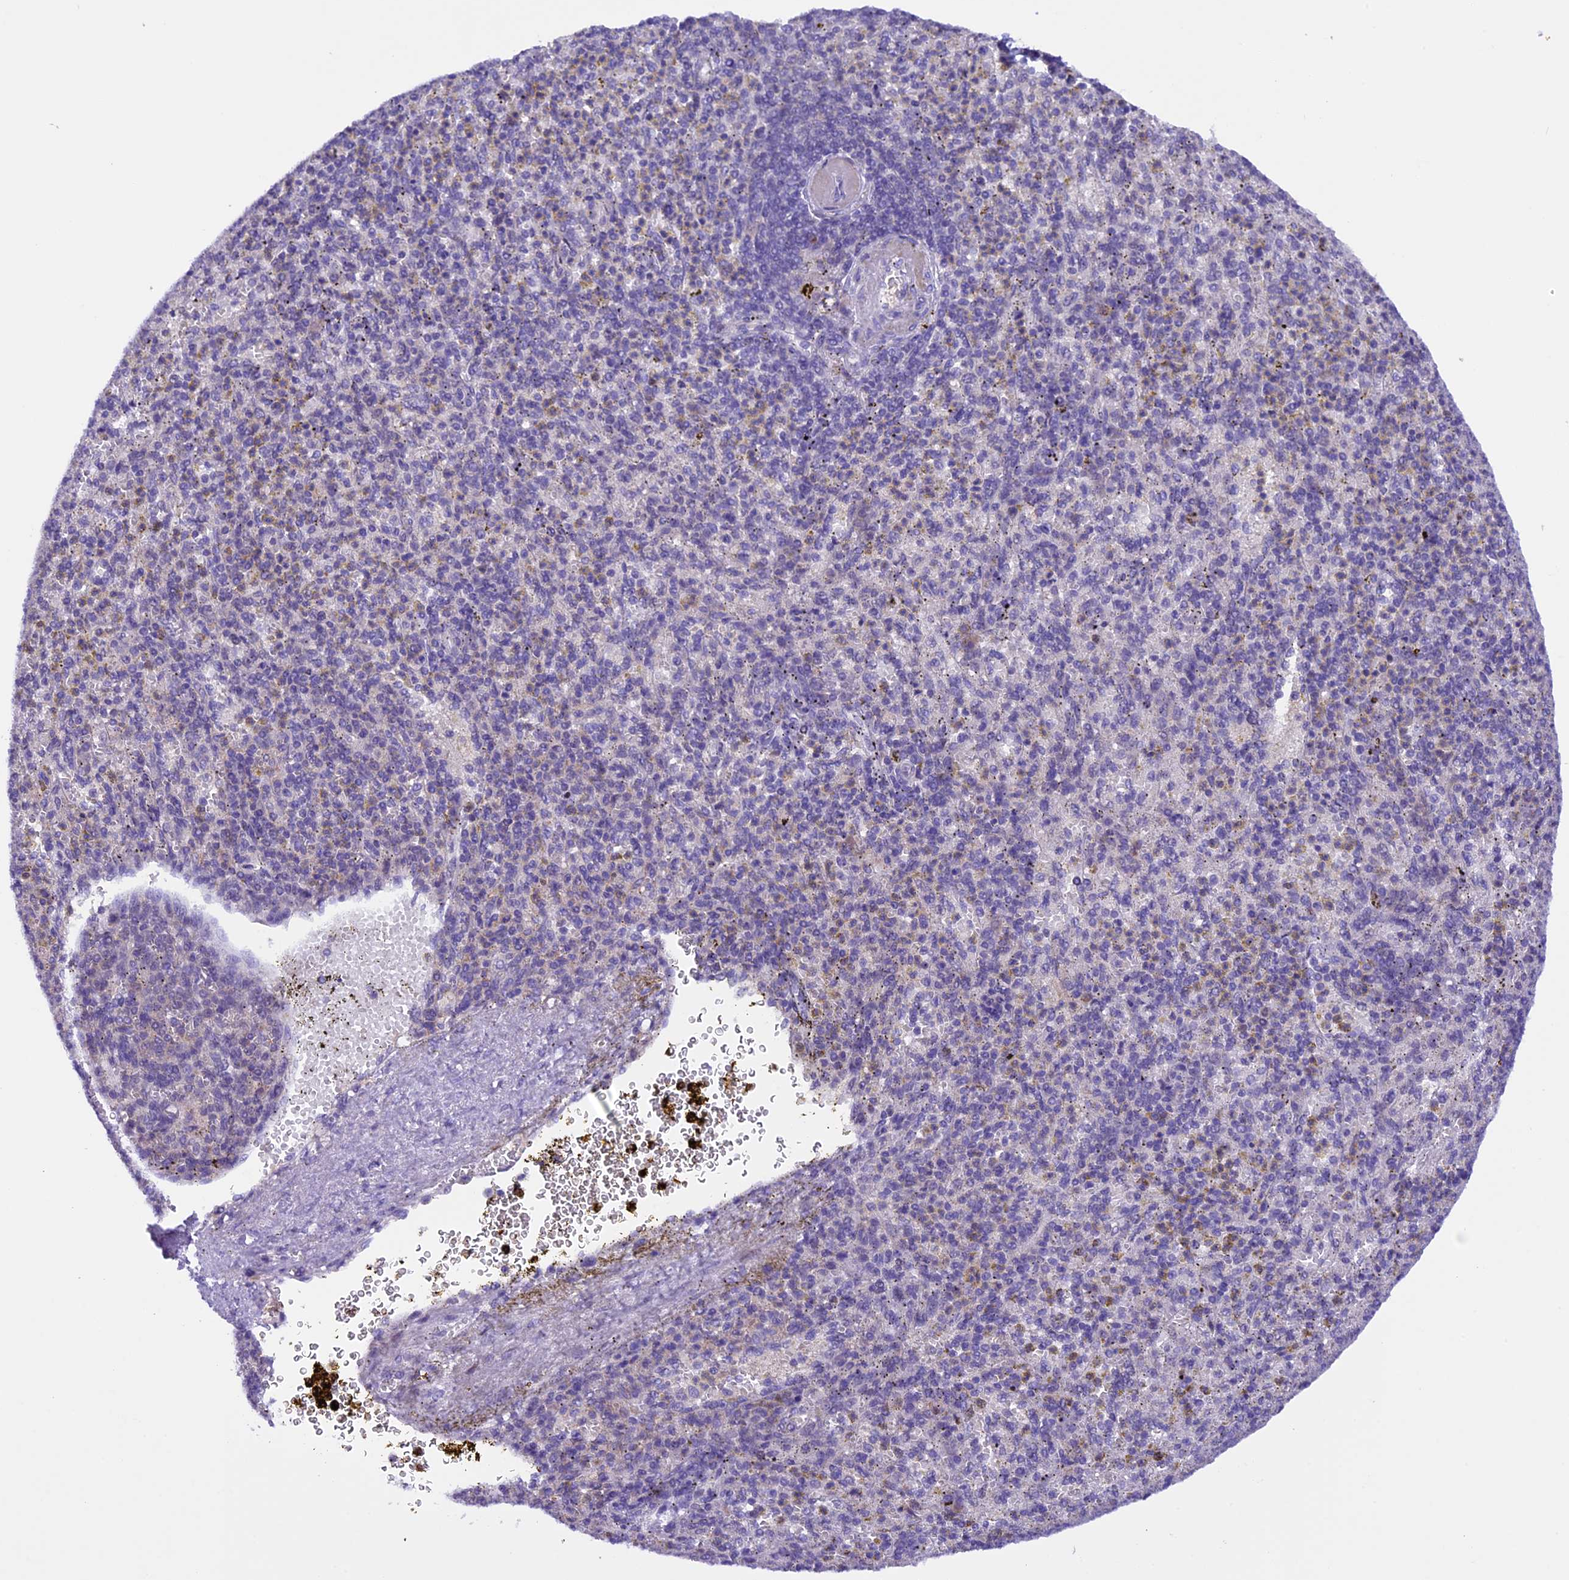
{"staining": {"intensity": "negative", "quantity": "none", "location": "none"}, "tissue": "spleen", "cell_type": "Cells in red pulp", "image_type": "normal", "snomed": [{"axis": "morphology", "description": "Normal tissue, NOS"}, {"axis": "topography", "description": "Spleen"}], "caption": "Immunohistochemistry micrograph of benign spleen: human spleen stained with DAB (3,3'-diaminobenzidine) displays no significant protein staining in cells in red pulp. (DAB (3,3'-diaminobenzidine) IHC visualized using brightfield microscopy, high magnification).", "gene": "XKR7", "patient": {"sex": "female", "age": 74}}